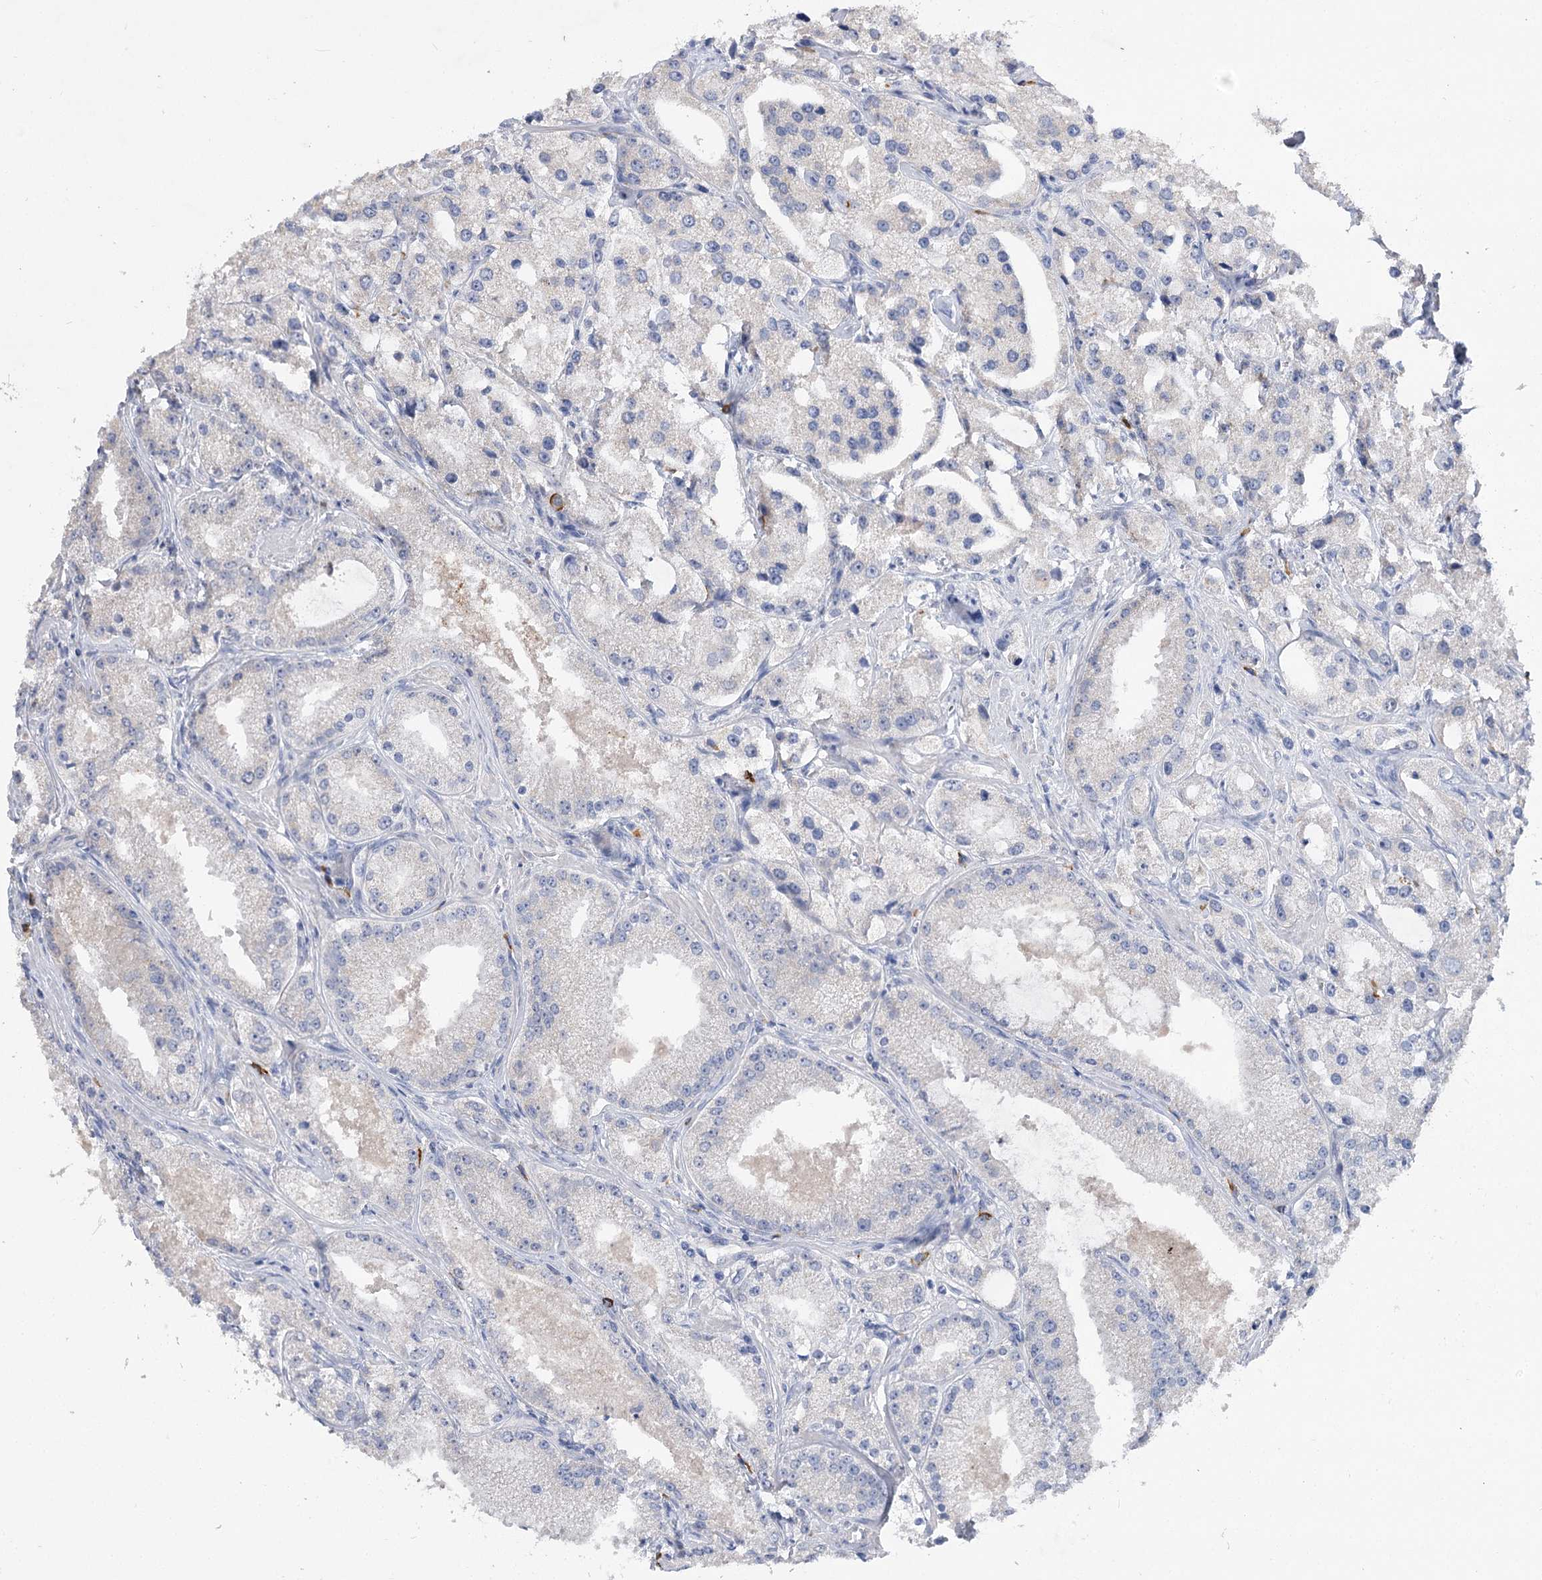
{"staining": {"intensity": "negative", "quantity": "none", "location": "none"}, "tissue": "prostate cancer", "cell_type": "Tumor cells", "image_type": "cancer", "snomed": [{"axis": "morphology", "description": "Adenocarcinoma, Low grade"}, {"axis": "topography", "description": "Prostate"}], "caption": "Immunohistochemical staining of prostate cancer reveals no significant positivity in tumor cells. (Brightfield microscopy of DAB IHC at high magnification).", "gene": "IL1RAP", "patient": {"sex": "male", "age": 69}}